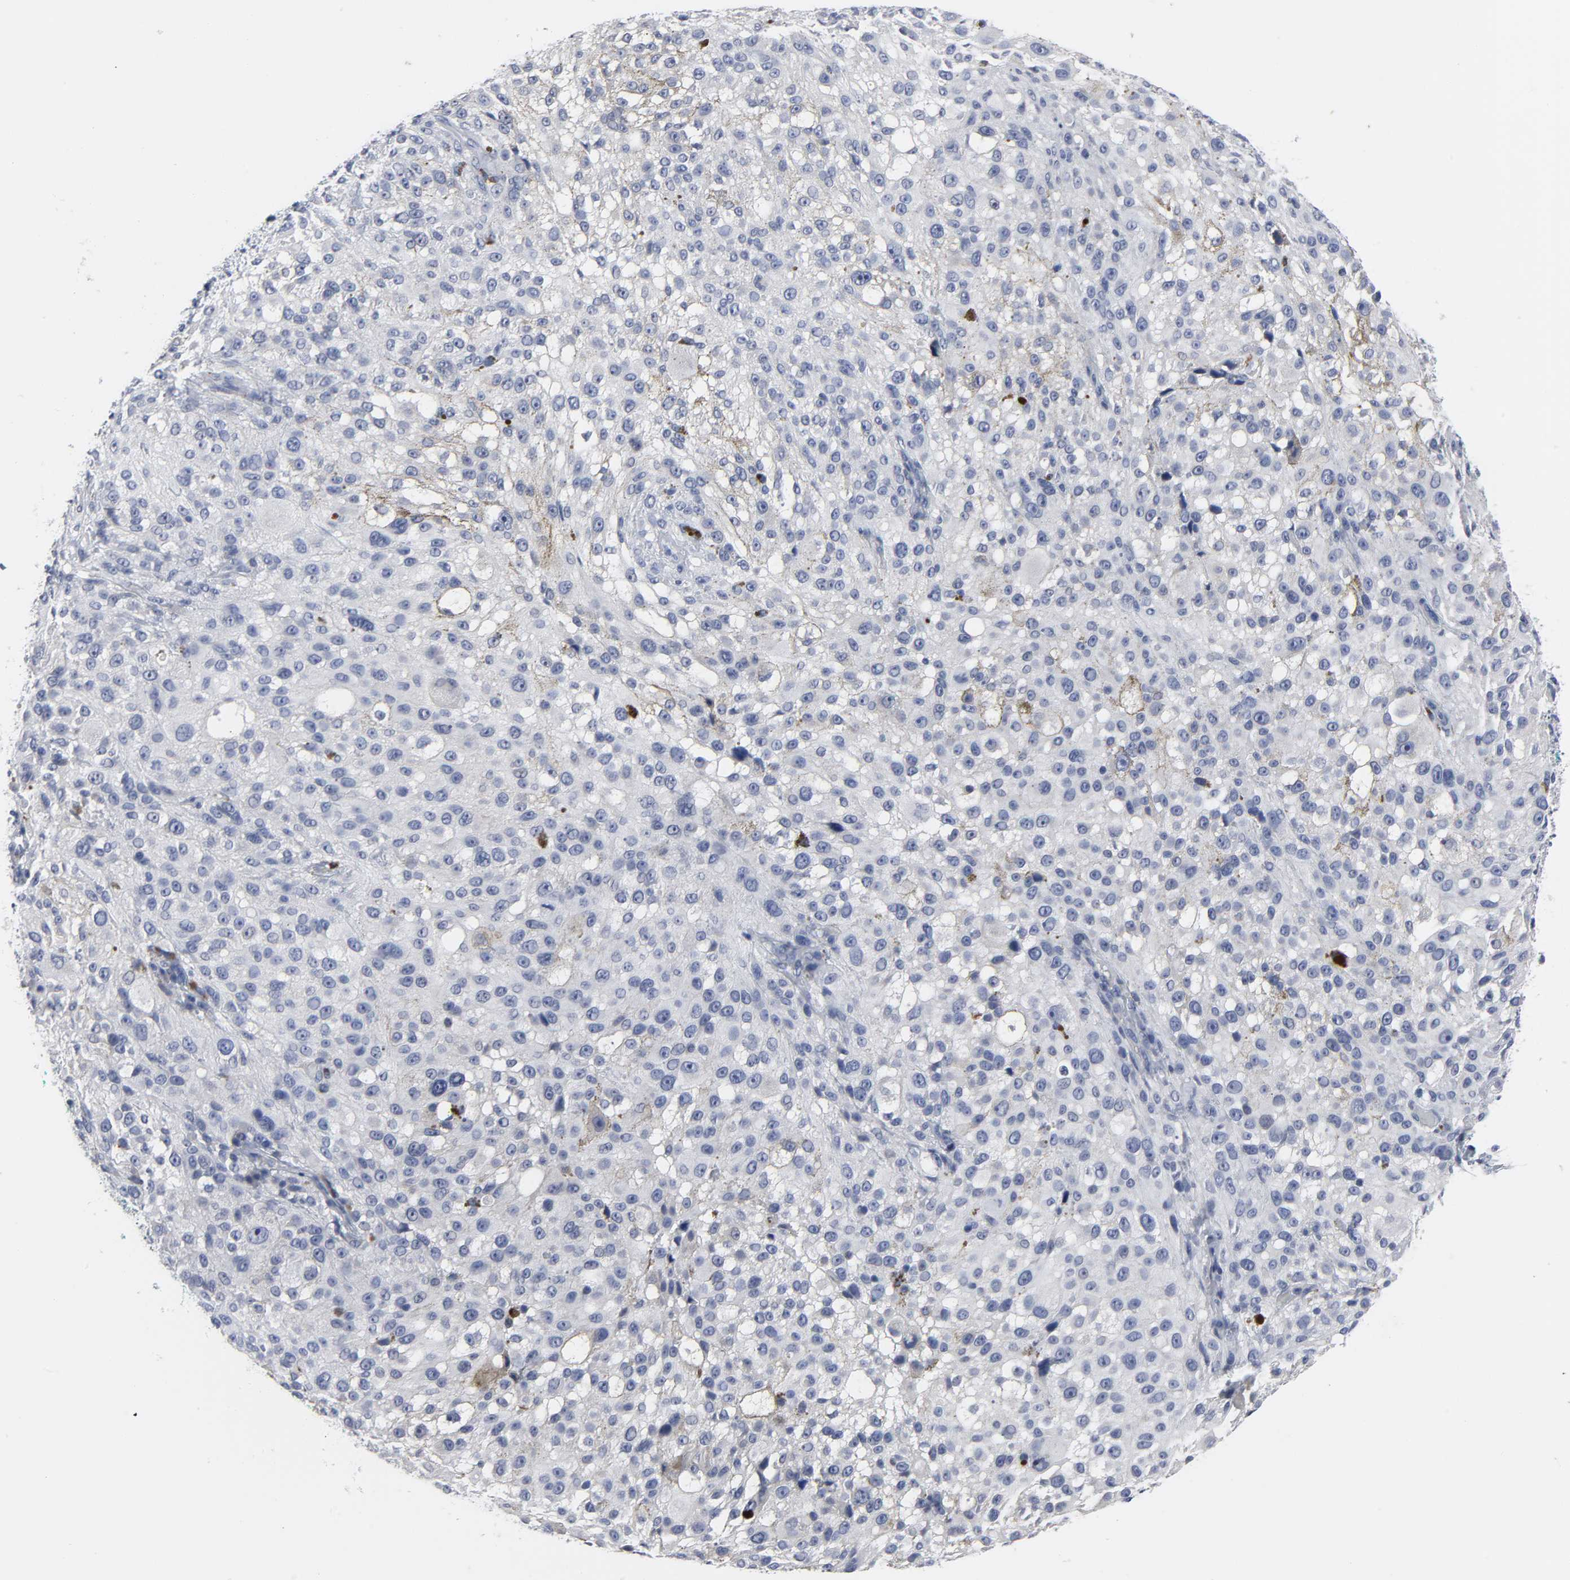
{"staining": {"intensity": "negative", "quantity": "none", "location": "none"}, "tissue": "melanoma", "cell_type": "Tumor cells", "image_type": "cancer", "snomed": [{"axis": "morphology", "description": "Necrosis, NOS"}, {"axis": "morphology", "description": "Malignant melanoma, NOS"}, {"axis": "topography", "description": "Skin"}], "caption": "This is an immunohistochemistry image of human malignant melanoma. There is no expression in tumor cells.", "gene": "SALL2", "patient": {"sex": "female", "age": 87}}